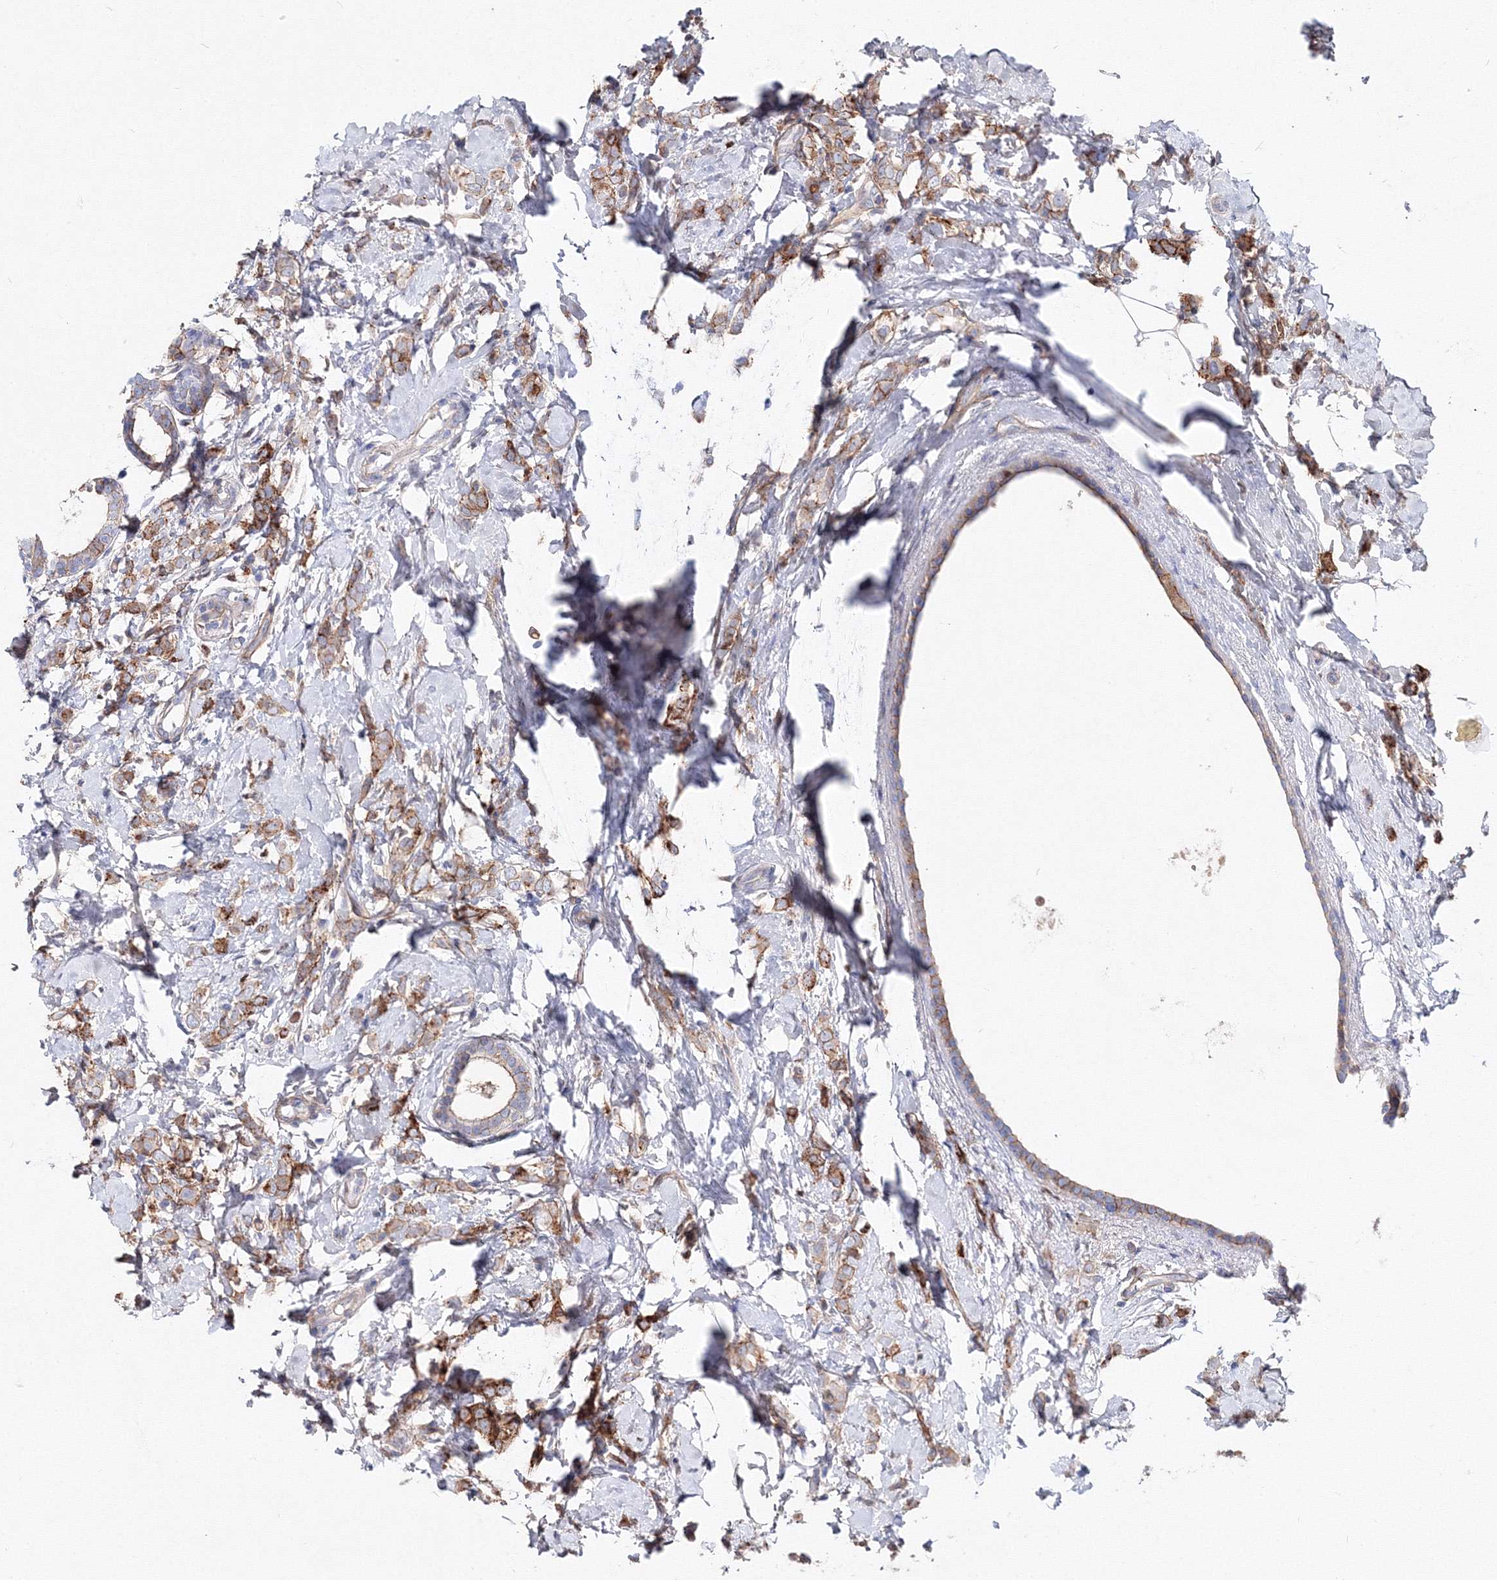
{"staining": {"intensity": "moderate", "quantity": "25%-75%", "location": "cytoplasmic/membranous"}, "tissue": "breast cancer", "cell_type": "Tumor cells", "image_type": "cancer", "snomed": [{"axis": "morphology", "description": "Lobular carcinoma"}, {"axis": "topography", "description": "Breast"}], "caption": "Lobular carcinoma (breast) stained for a protein shows moderate cytoplasmic/membranous positivity in tumor cells.", "gene": "C11orf52", "patient": {"sex": "female", "age": 47}}